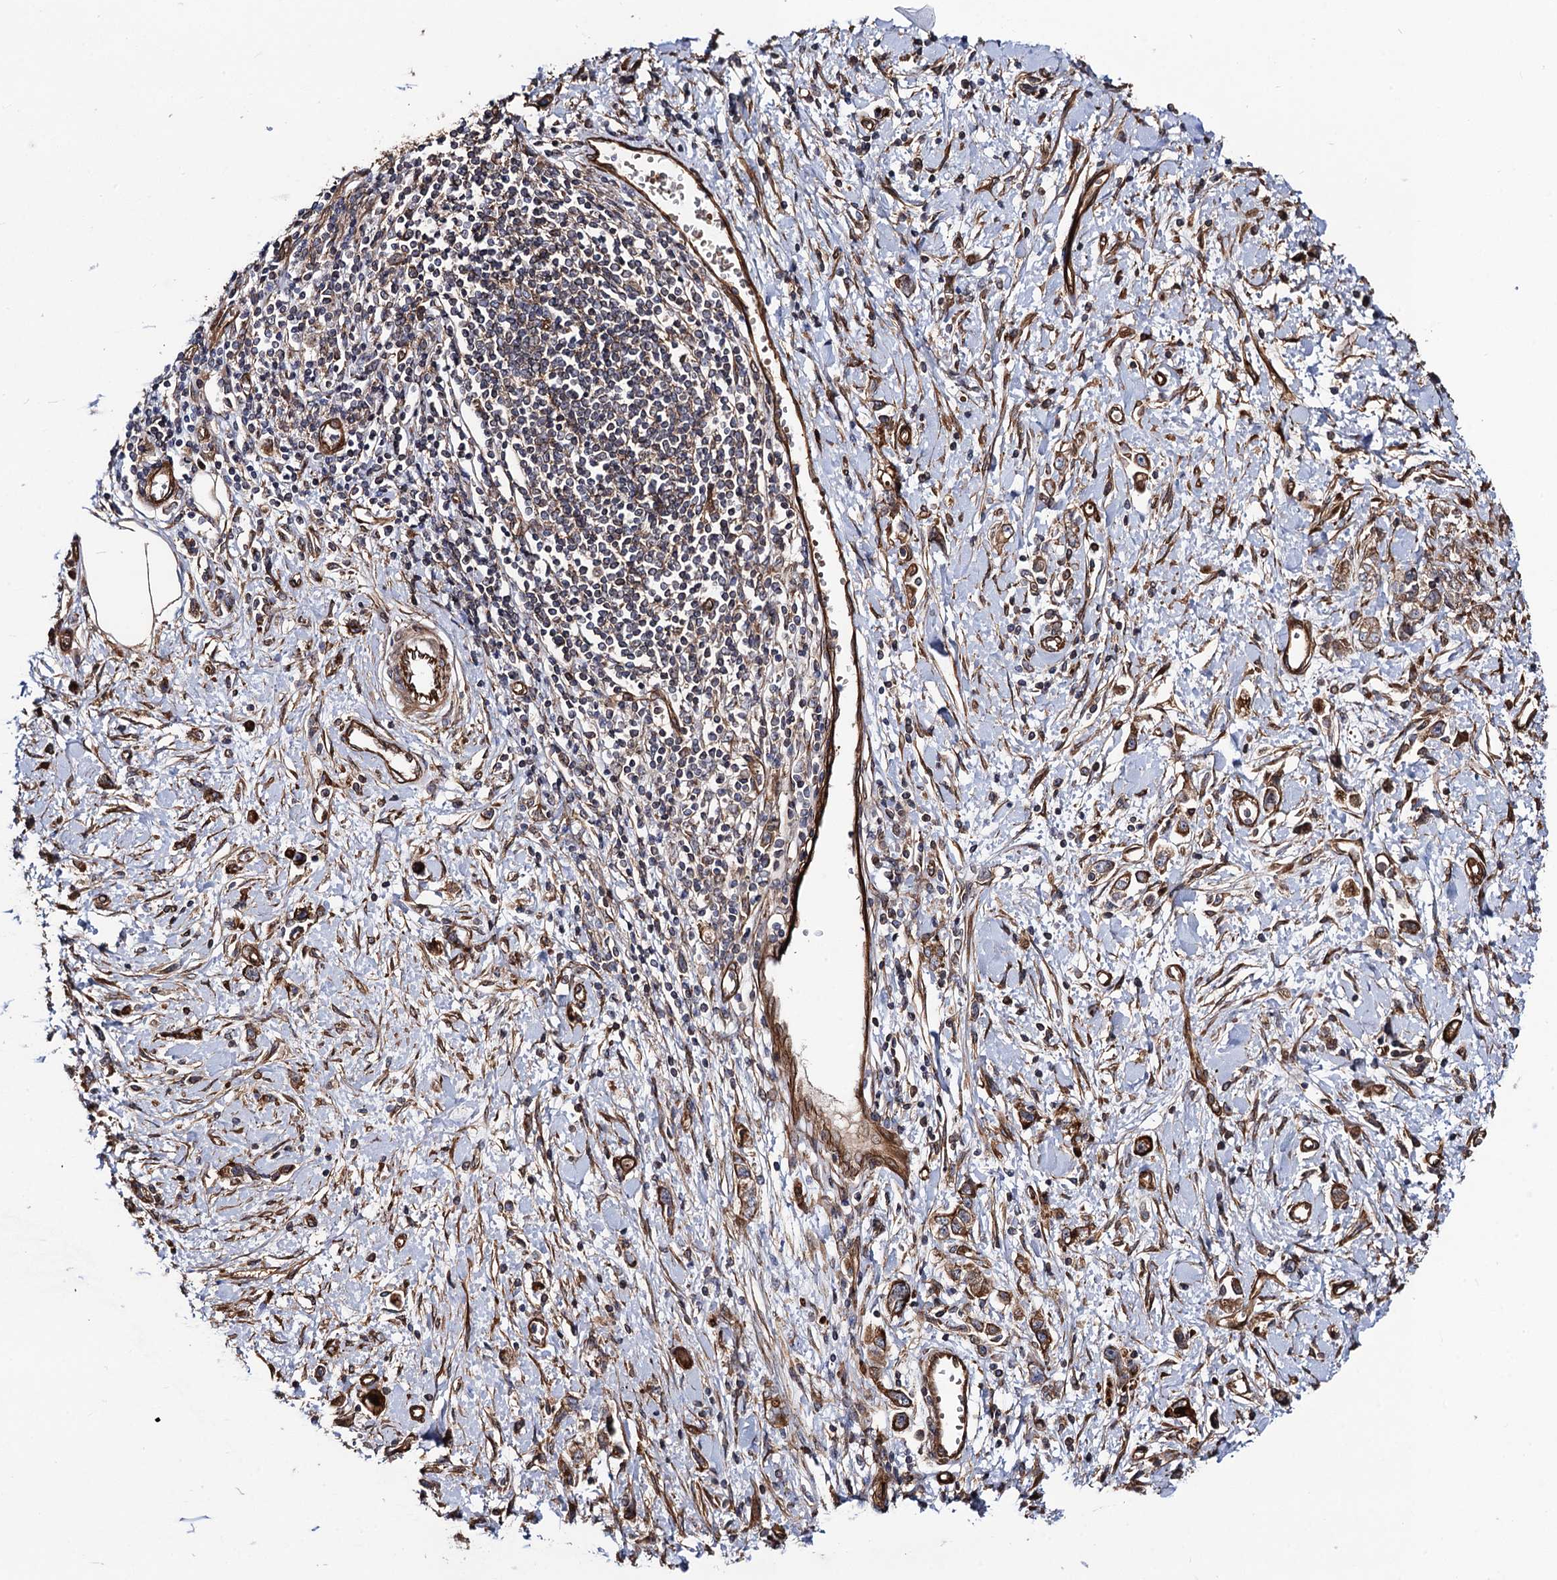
{"staining": {"intensity": "moderate", "quantity": ">75%", "location": "cytoplasmic/membranous"}, "tissue": "stomach cancer", "cell_type": "Tumor cells", "image_type": "cancer", "snomed": [{"axis": "morphology", "description": "Adenocarcinoma, NOS"}, {"axis": "topography", "description": "Stomach"}], "caption": "Human stomach cancer stained for a protein (brown) shows moderate cytoplasmic/membranous positive expression in approximately >75% of tumor cells.", "gene": "CIP2A", "patient": {"sex": "female", "age": 76}}